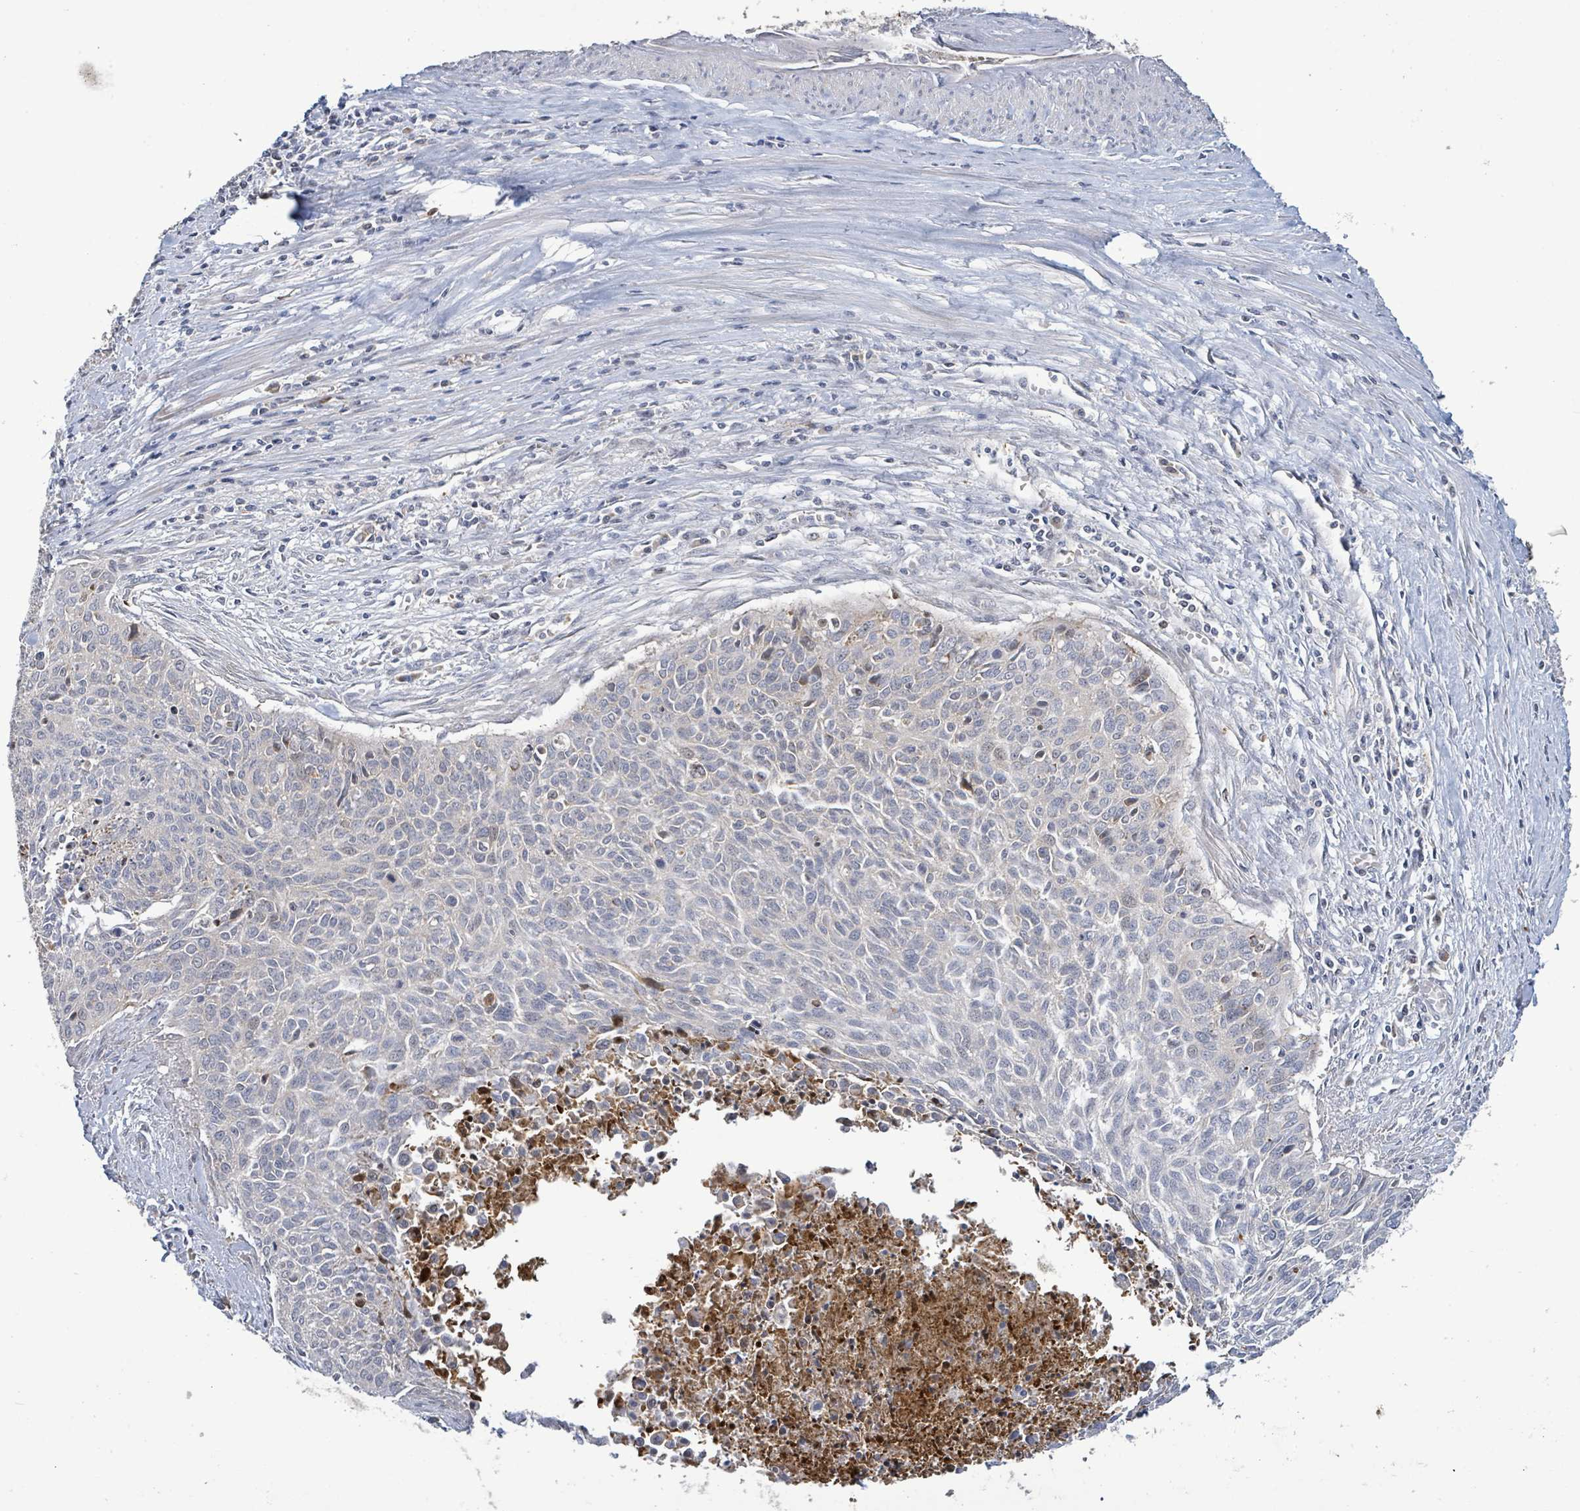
{"staining": {"intensity": "negative", "quantity": "none", "location": "none"}, "tissue": "cervical cancer", "cell_type": "Tumor cells", "image_type": "cancer", "snomed": [{"axis": "morphology", "description": "Squamous cell carcinoma, NOS"}, {"axis": "topography", "description": "Cervix"}], "caption": "The photomicrograph demonstrates no significant staining in tumor cells of cervical squamous cell carcinoma. The staining was performed using DAB (3,3'-diaminobenzidine) to visualize the protein expression in brown, while the nuclei were stained in blue with hematoxylin (Magnification: 20x).", "gene": "LILRA4", "patient": {"sex": "female", "age": 55}}